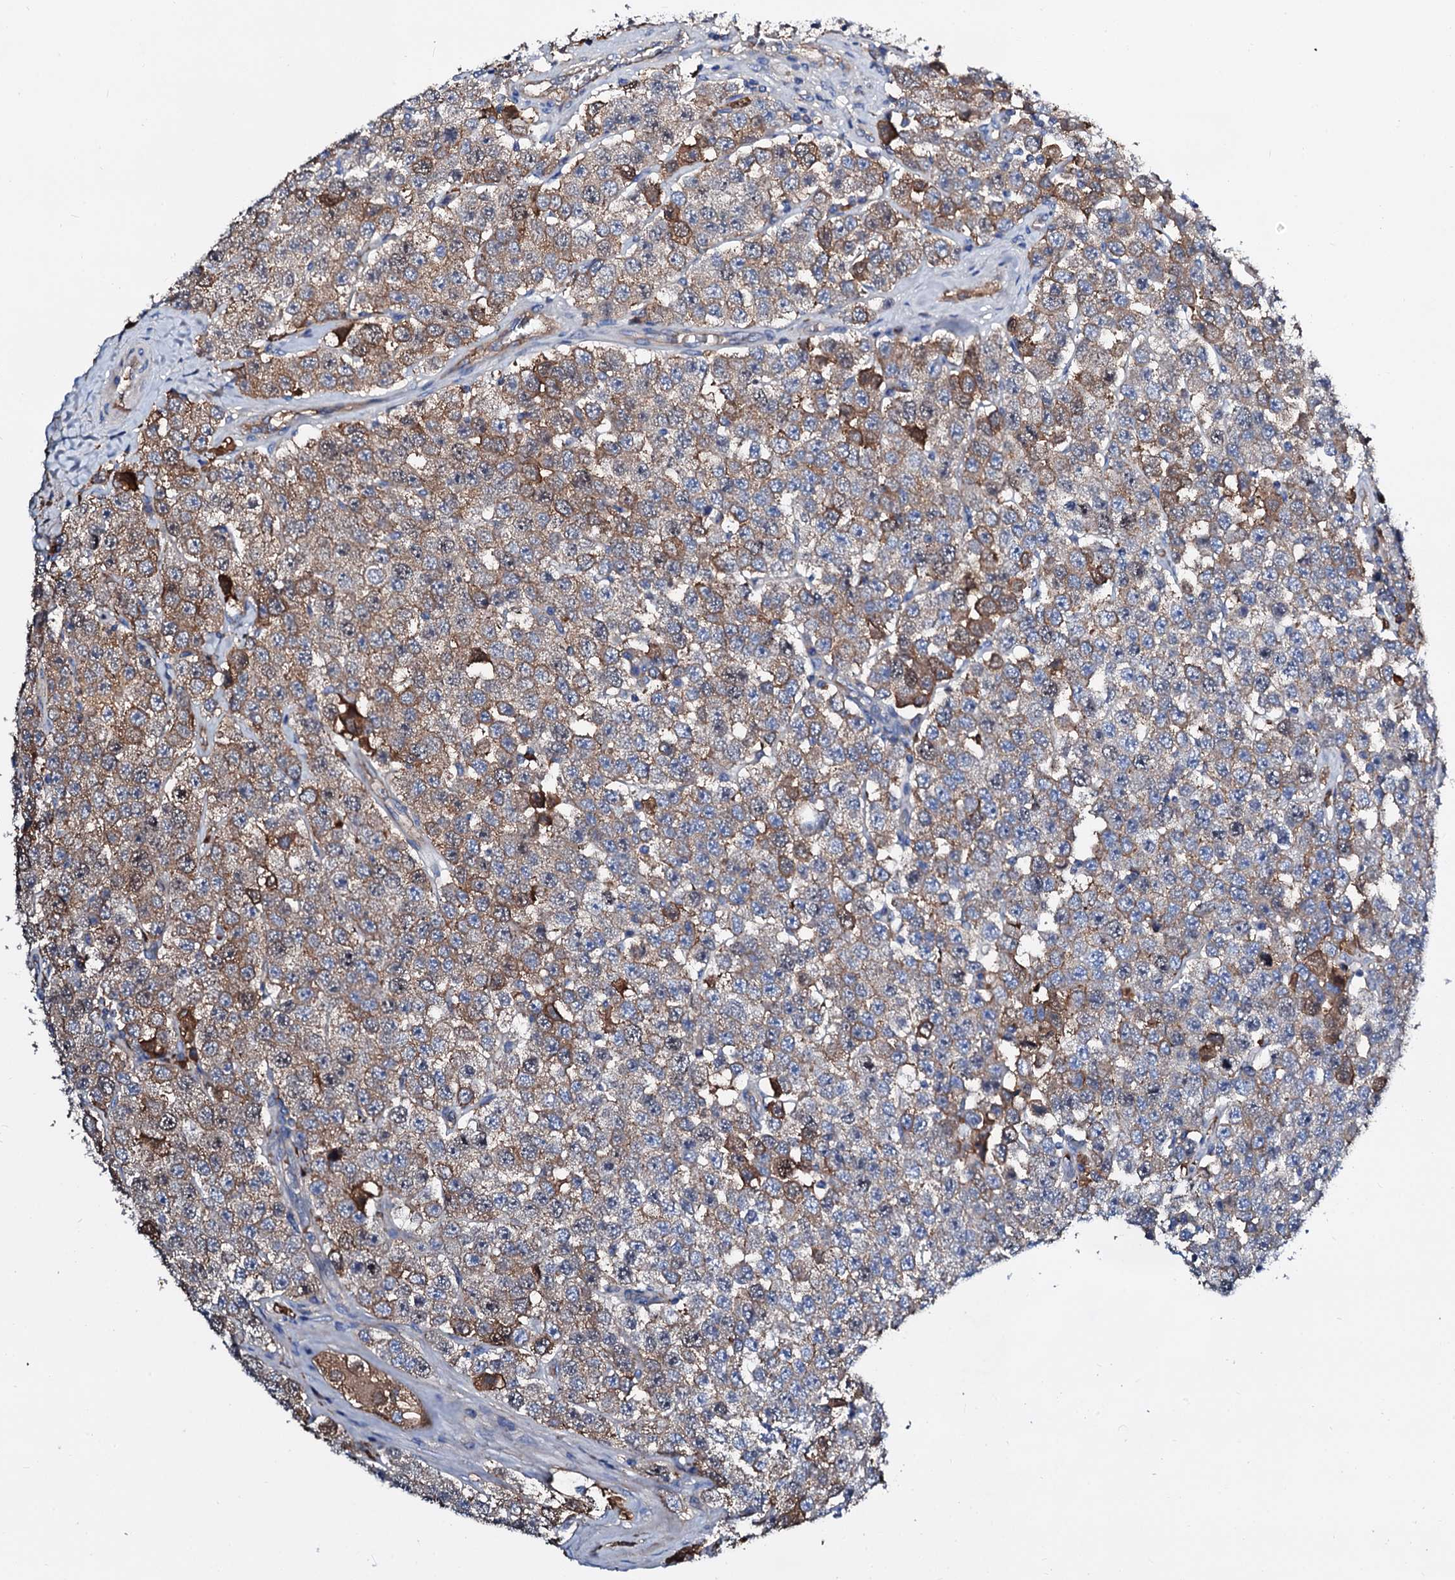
{"staining": {"intensity": "moderate", "quantity": ">75%", "location": "cytoplasmic/membranous"}, "tissue": "testis cancer", "cell_type": "Tumor cells", "image_type": "cancer", "snomed": [{"axis": "morphology", "description": "Seminoma, NOS"}, {"axis": "topography", "description": "Testis"}], "caption": "Moderate cytoplasmic/membranous protein staining is present in approximately >75% of tumor cells in testis cancer (seminoma).", "gene": "CSKMT", "patient": {"sex": "male", "age": 28}}